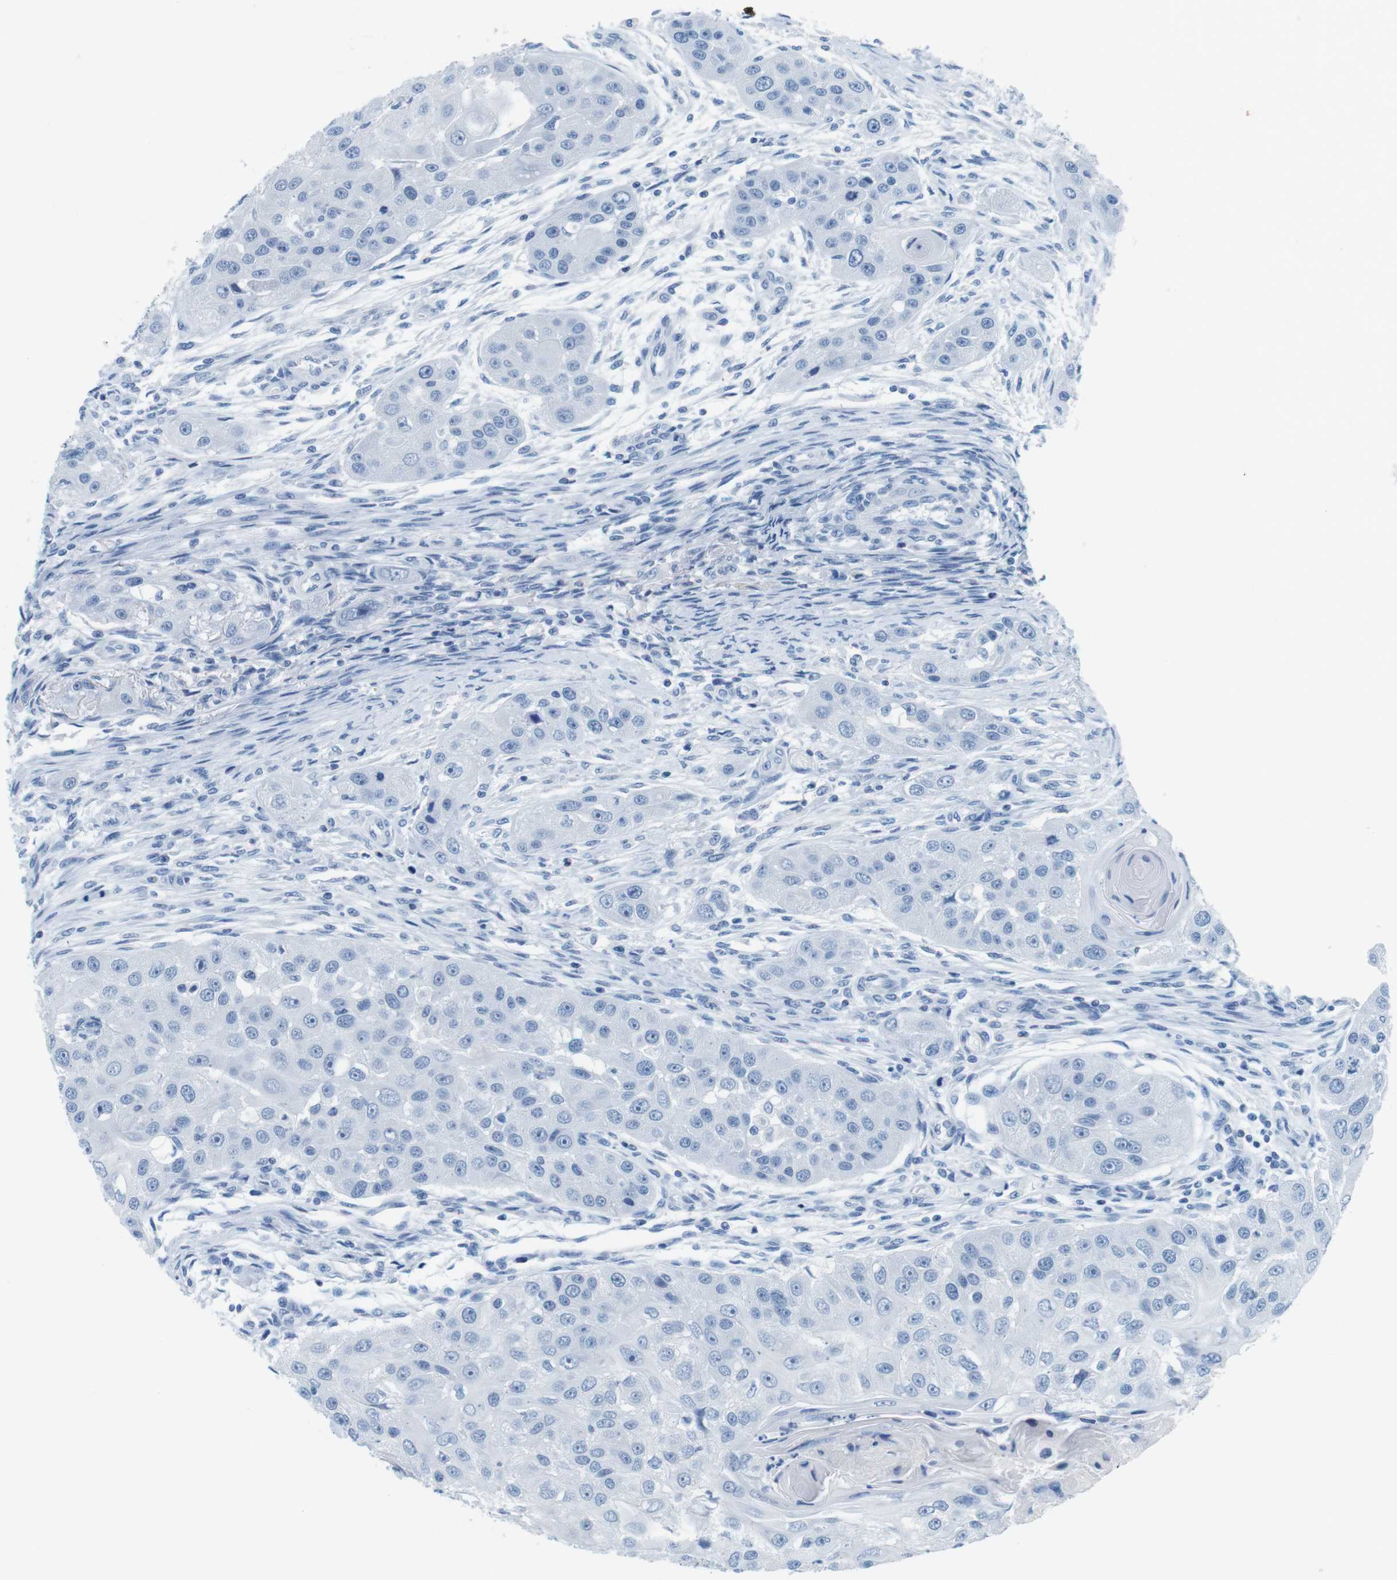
{"staining": {"intensity": "negative", "quantity": "none", "location": "none"}, "tissue": "head and neck cancer", "cell_type": "Tumor cells", "image_type": "cancer", "snomed": [{"axis": "morphology", "description": "Normal tissue, NOS"}, {"axis": "morphology", "description": "Squamous cell carcinoma, NOS"}, {"axis": "topography", "description": "Skeletal muscle"}, {"axis": "topography", "description": "Head-Neck"}], "caption": "Image shows no protein expression in tumor cells of head and neck cancer (squamous cell carcinoma) tissue.", "gene": "CYP2C9", "patient": {"sex": "male", "age": 51}}